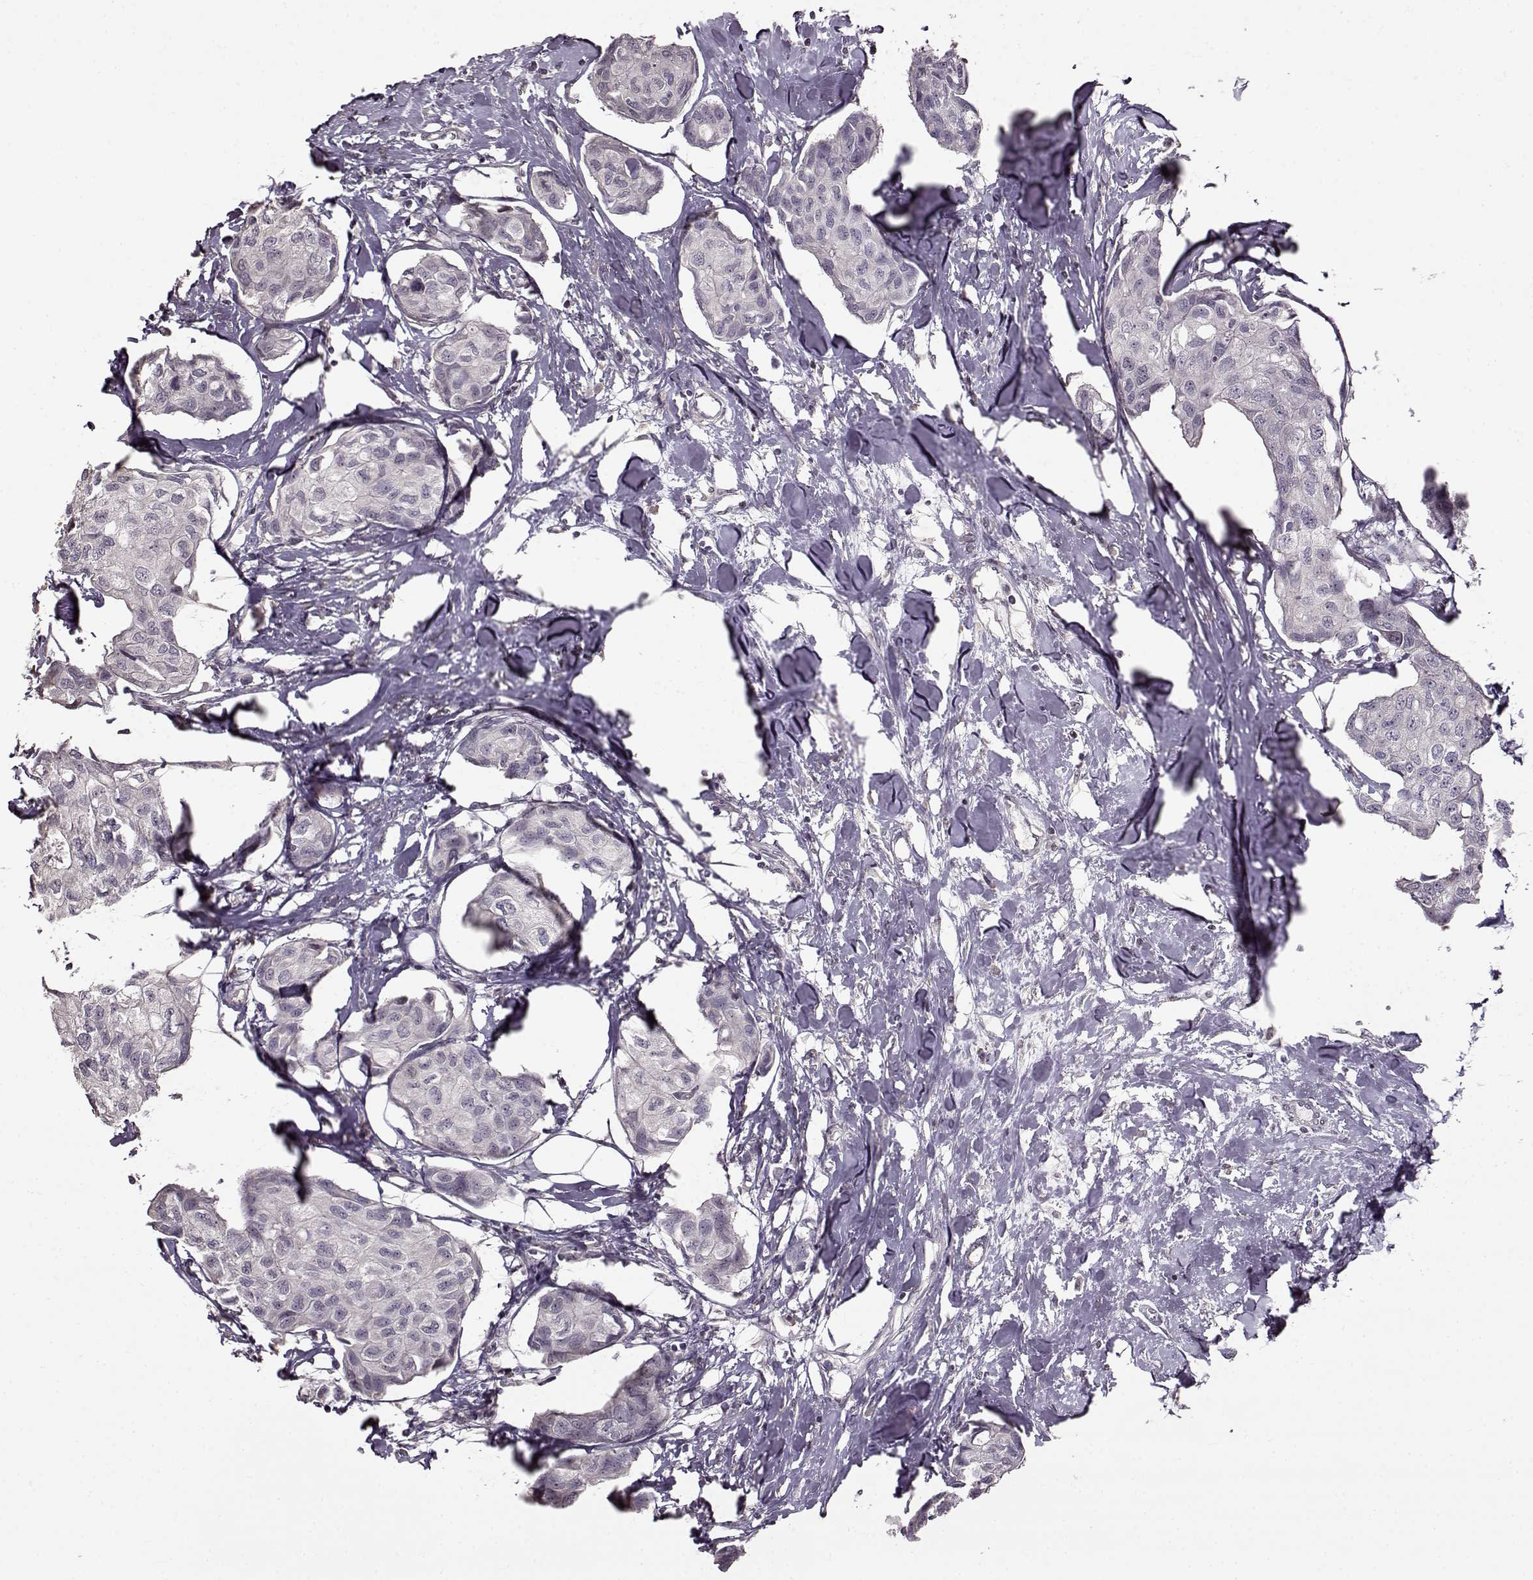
{"staining": {"intensity": "negative", "quantity": "none", "location": "none"}, "tissue": "breast cancer", "cell_type": "Tumor cells", "image_type": "cancer", "snomed": [{"axis": "morphology", "description": "Duct carcinoma"}, {"axis": "topography", "description": "Breast"}], "caption": "Breast cancer stained for a protein using IHC exhibits no staining tumor cells.", "gene": "FSHB", "patient": {"sex": "female", "age": 80}}